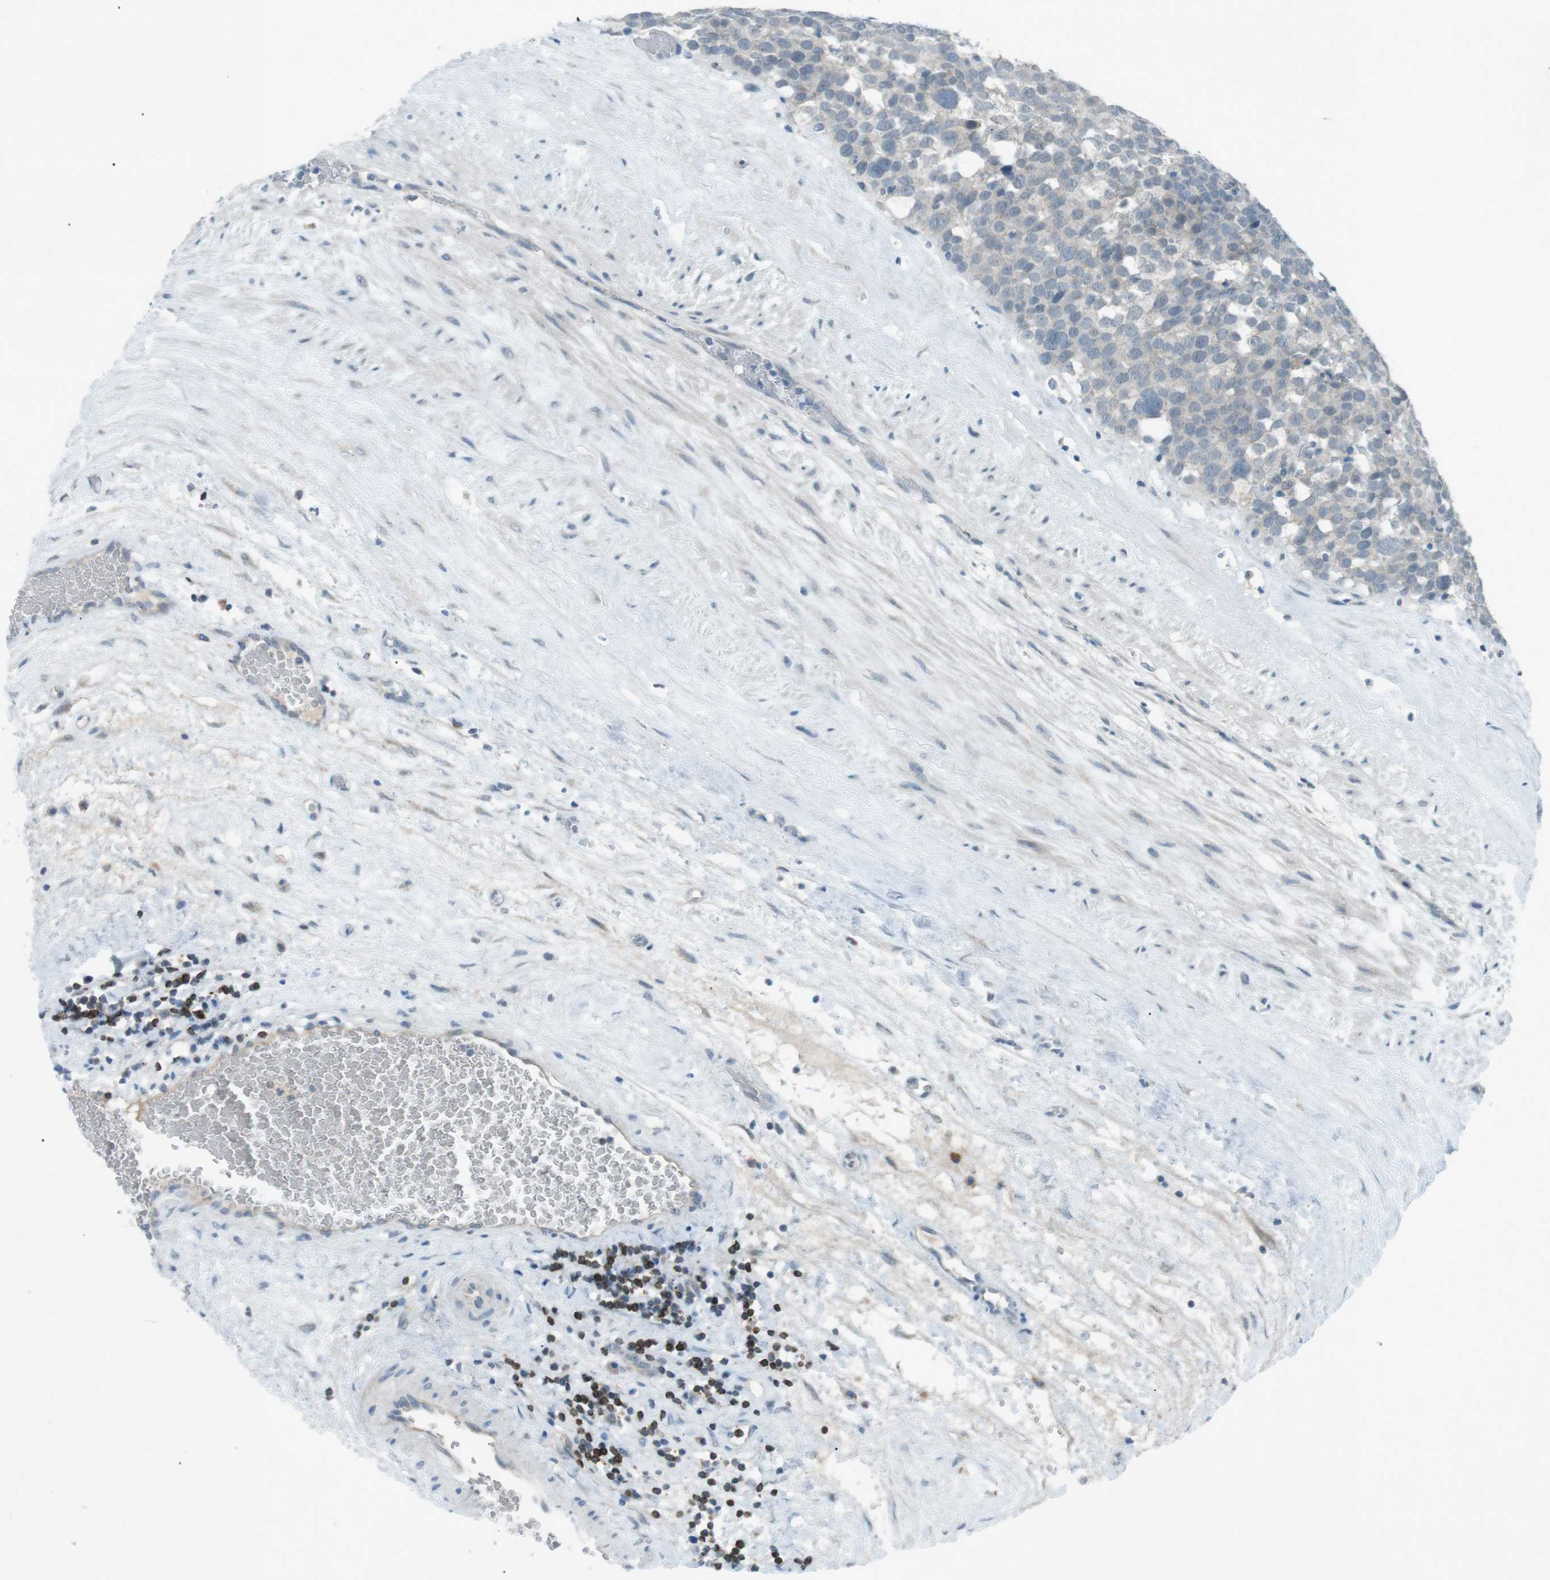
{"staining": {"intensity": "negative", "quantity": "none", "location": "none"}, "tissue": "testis cancer", "cell_type": "Tumor cells", "image_type": "cancer", "snomed": [{"axis": "morphology", "description": "Seminoma, NOS"}, {"axis": "topography", "description": "Testis"}], "caption": "DAB (3,3'-diaminobenzidine) immunohistochemical staining of testis cancer (seminoma) displays no significant staining in tumor cells.", "gene": "FCRLA", "patient": {"sex": "male", "age": 71}}